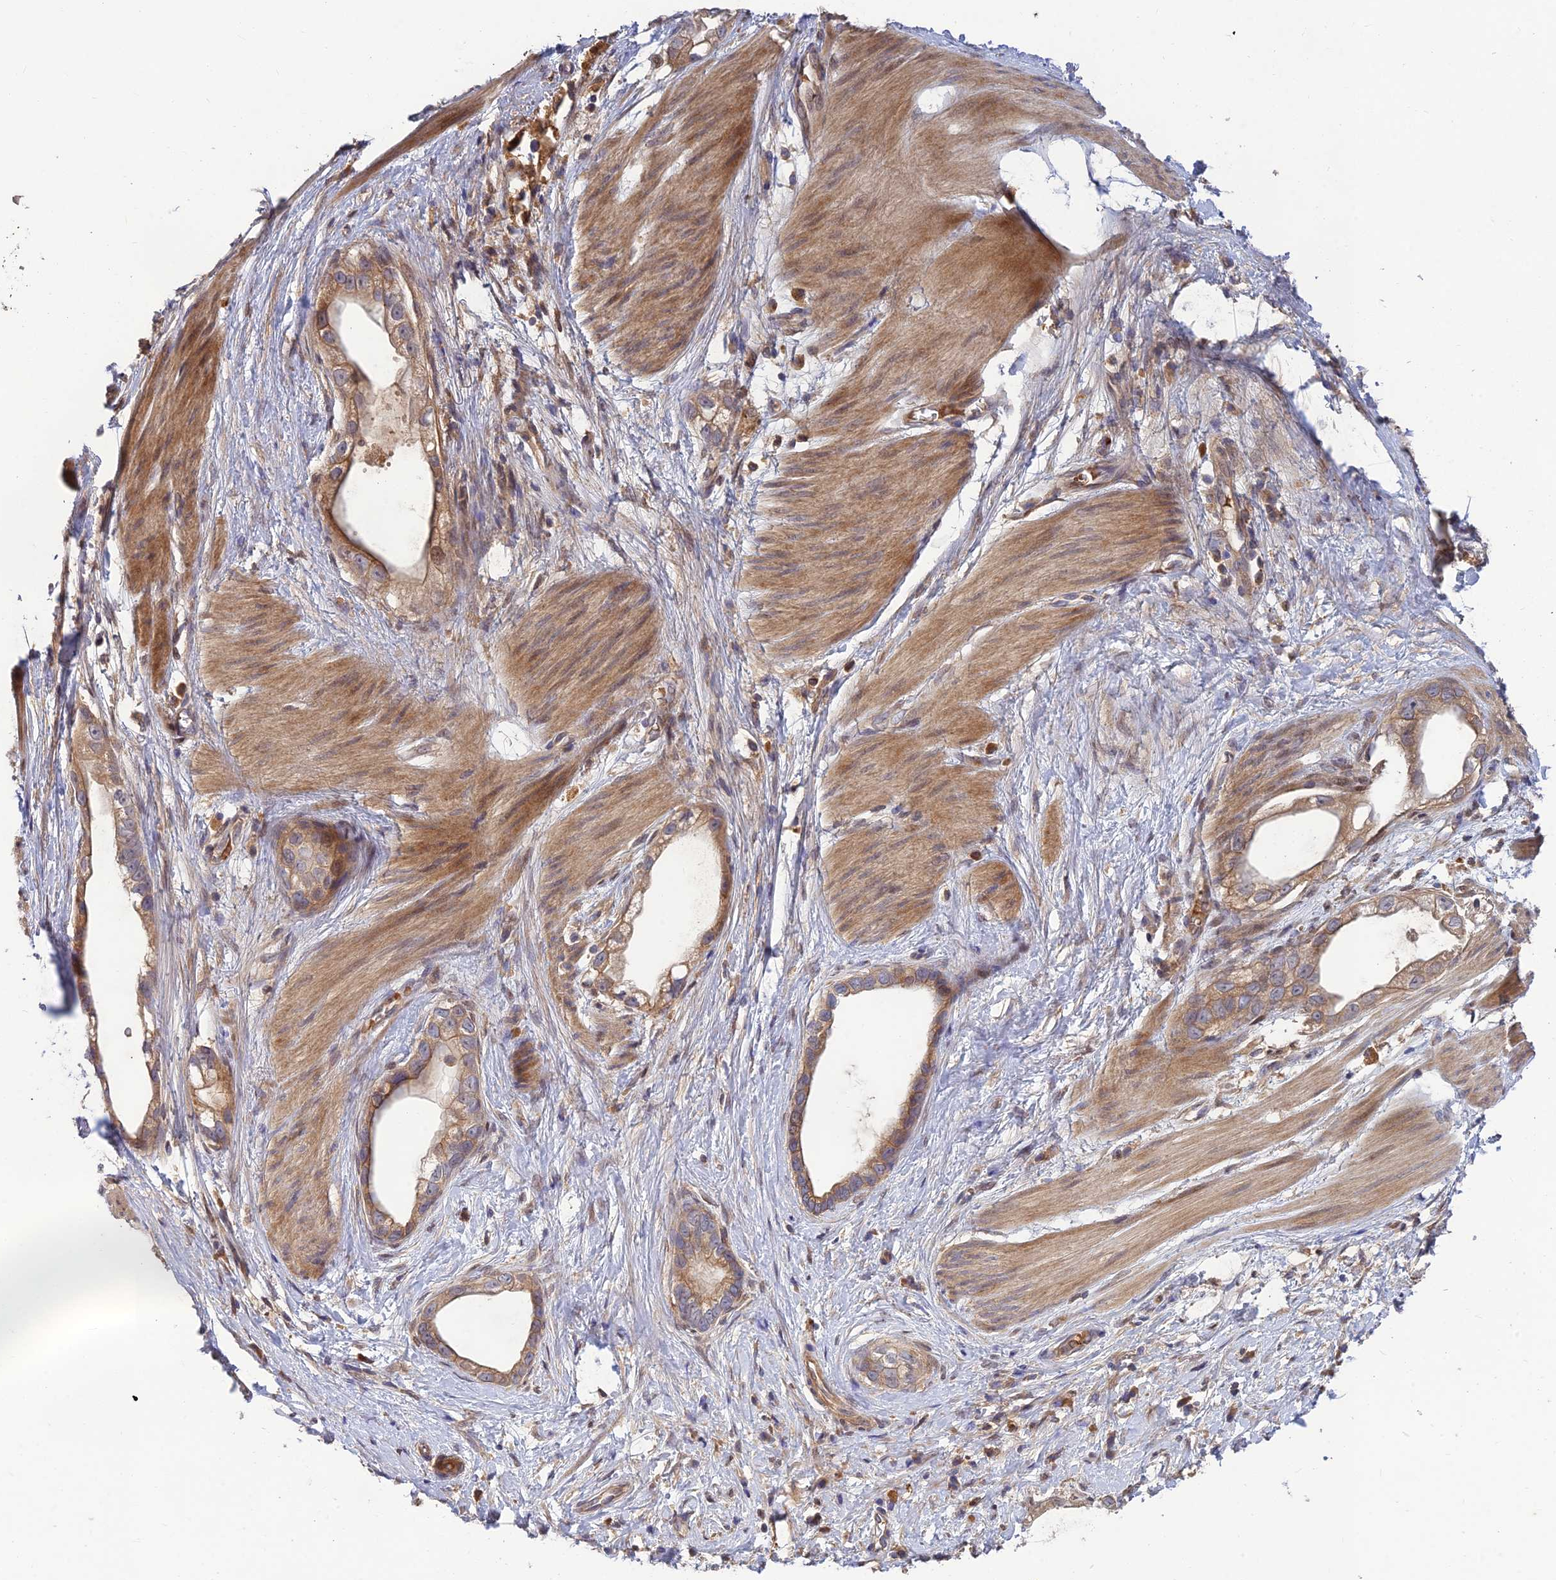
{"staining": {"intensity": "moderate", "quantity": ">75%", "location": "cytoplasmic/membranous"}, "tissue": "stomach cancer", "cell_type": "Tumor cells", "image_type": "cancer", "snomed": [{"axis": "morphology", "description": "Adenocarcinoma, NOS"}, {"axis": "topography", "description": "Stomach"}], "caption": "A micrograph of human adenocarcinoma (stomach) stained for a protein demonstrates moderate cytoplasmic/membranous brown staining in tumor cells.", "gene": "FAM151B", "patient": {"sex": "male", "age": 55}}